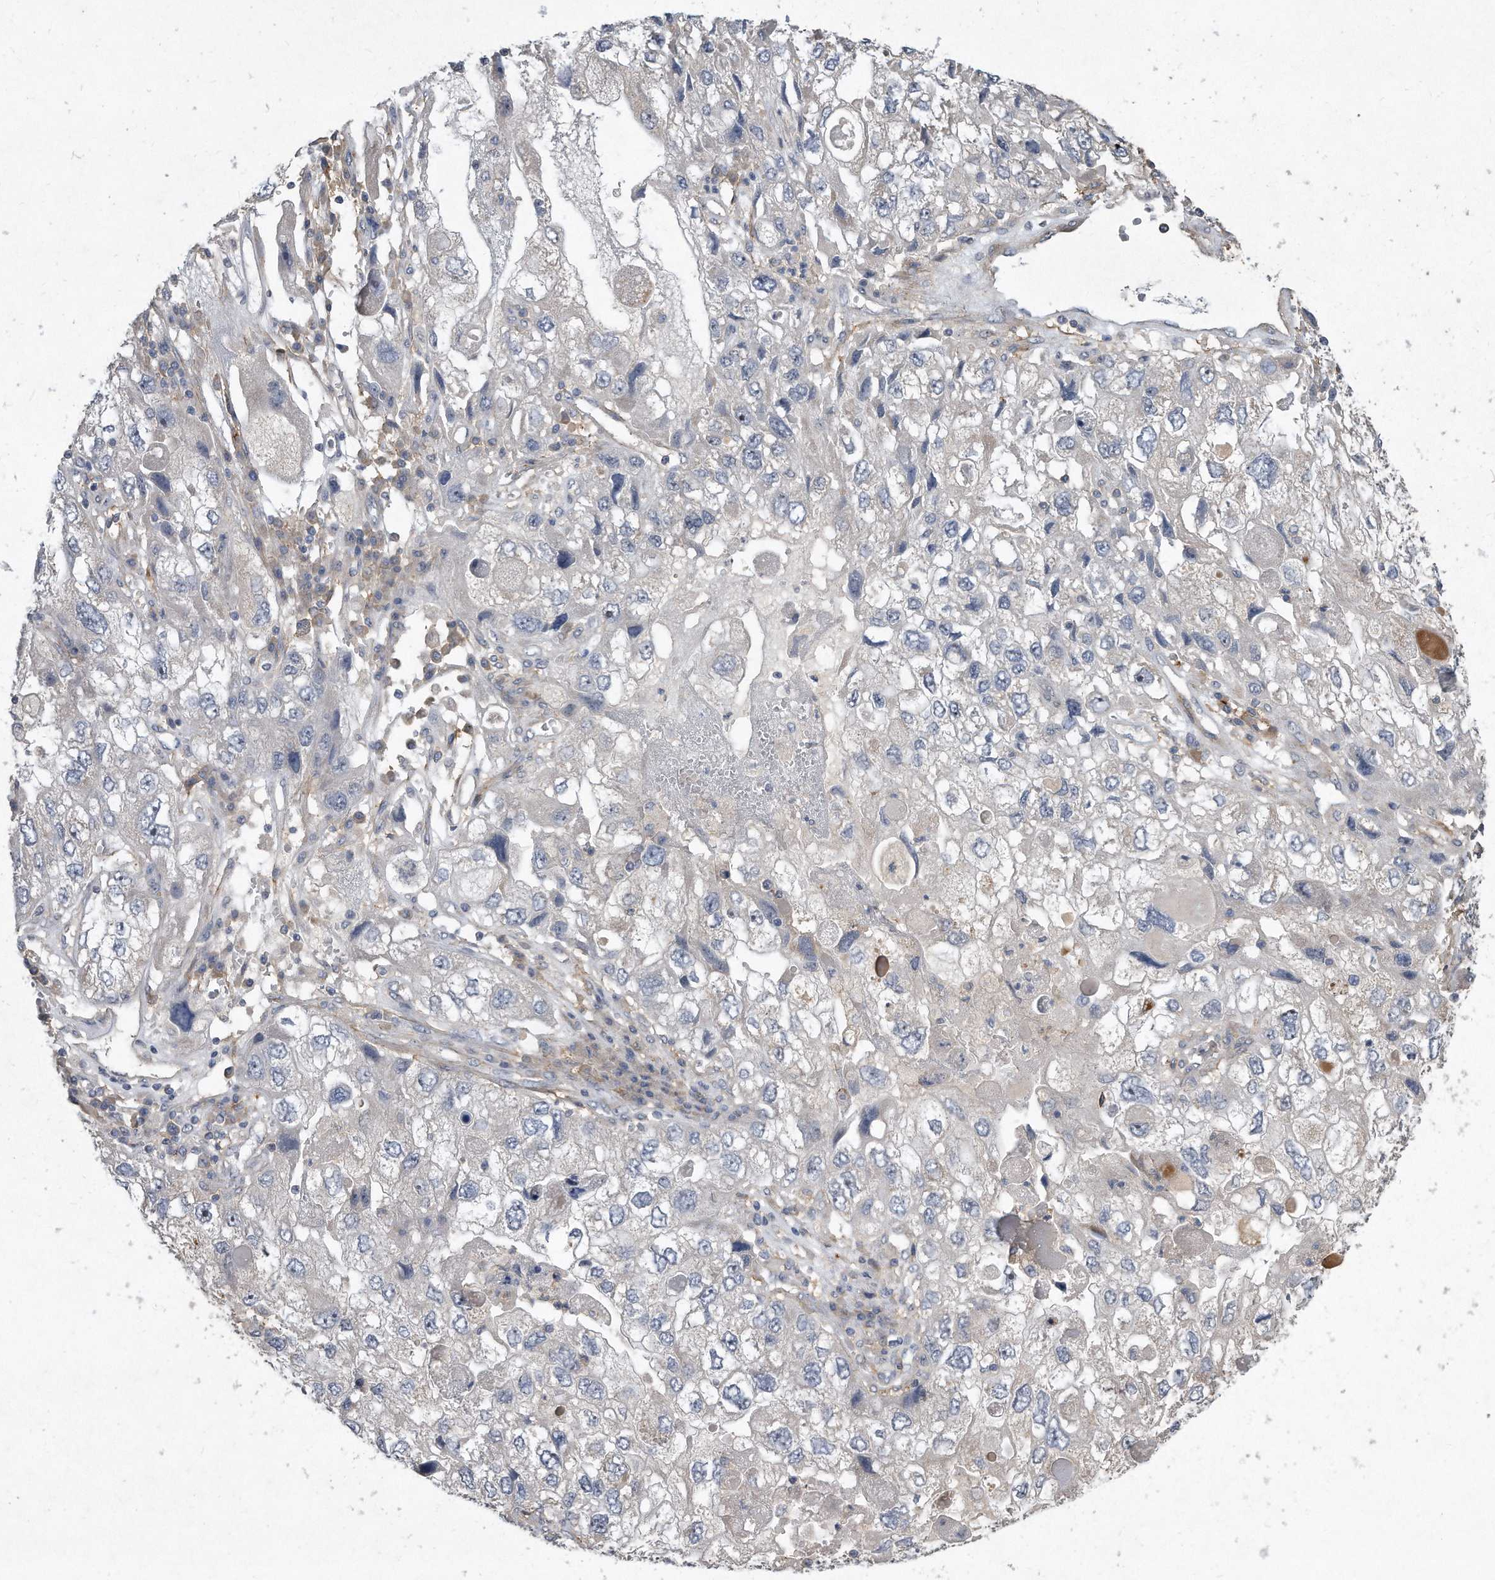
{"staining": {"intensity": "negative", "quantity": "none", "location": "none"}, "tissue": "endometrial cancer", "cell_type": "Tumor cells", "image_type": "cancer", "snomed": [{"axis": "morphology", "description": "Adenocarcinoma, NOS"}, {"axis": "topography", "description": "Endometrium"}], "caption": "Micrograph shows no protein positivity in tumor cells of adenocarcinoma (endometrial) tissue.", "gene": "PGBD2", "patient": {"sex": "female", "age": 49}}